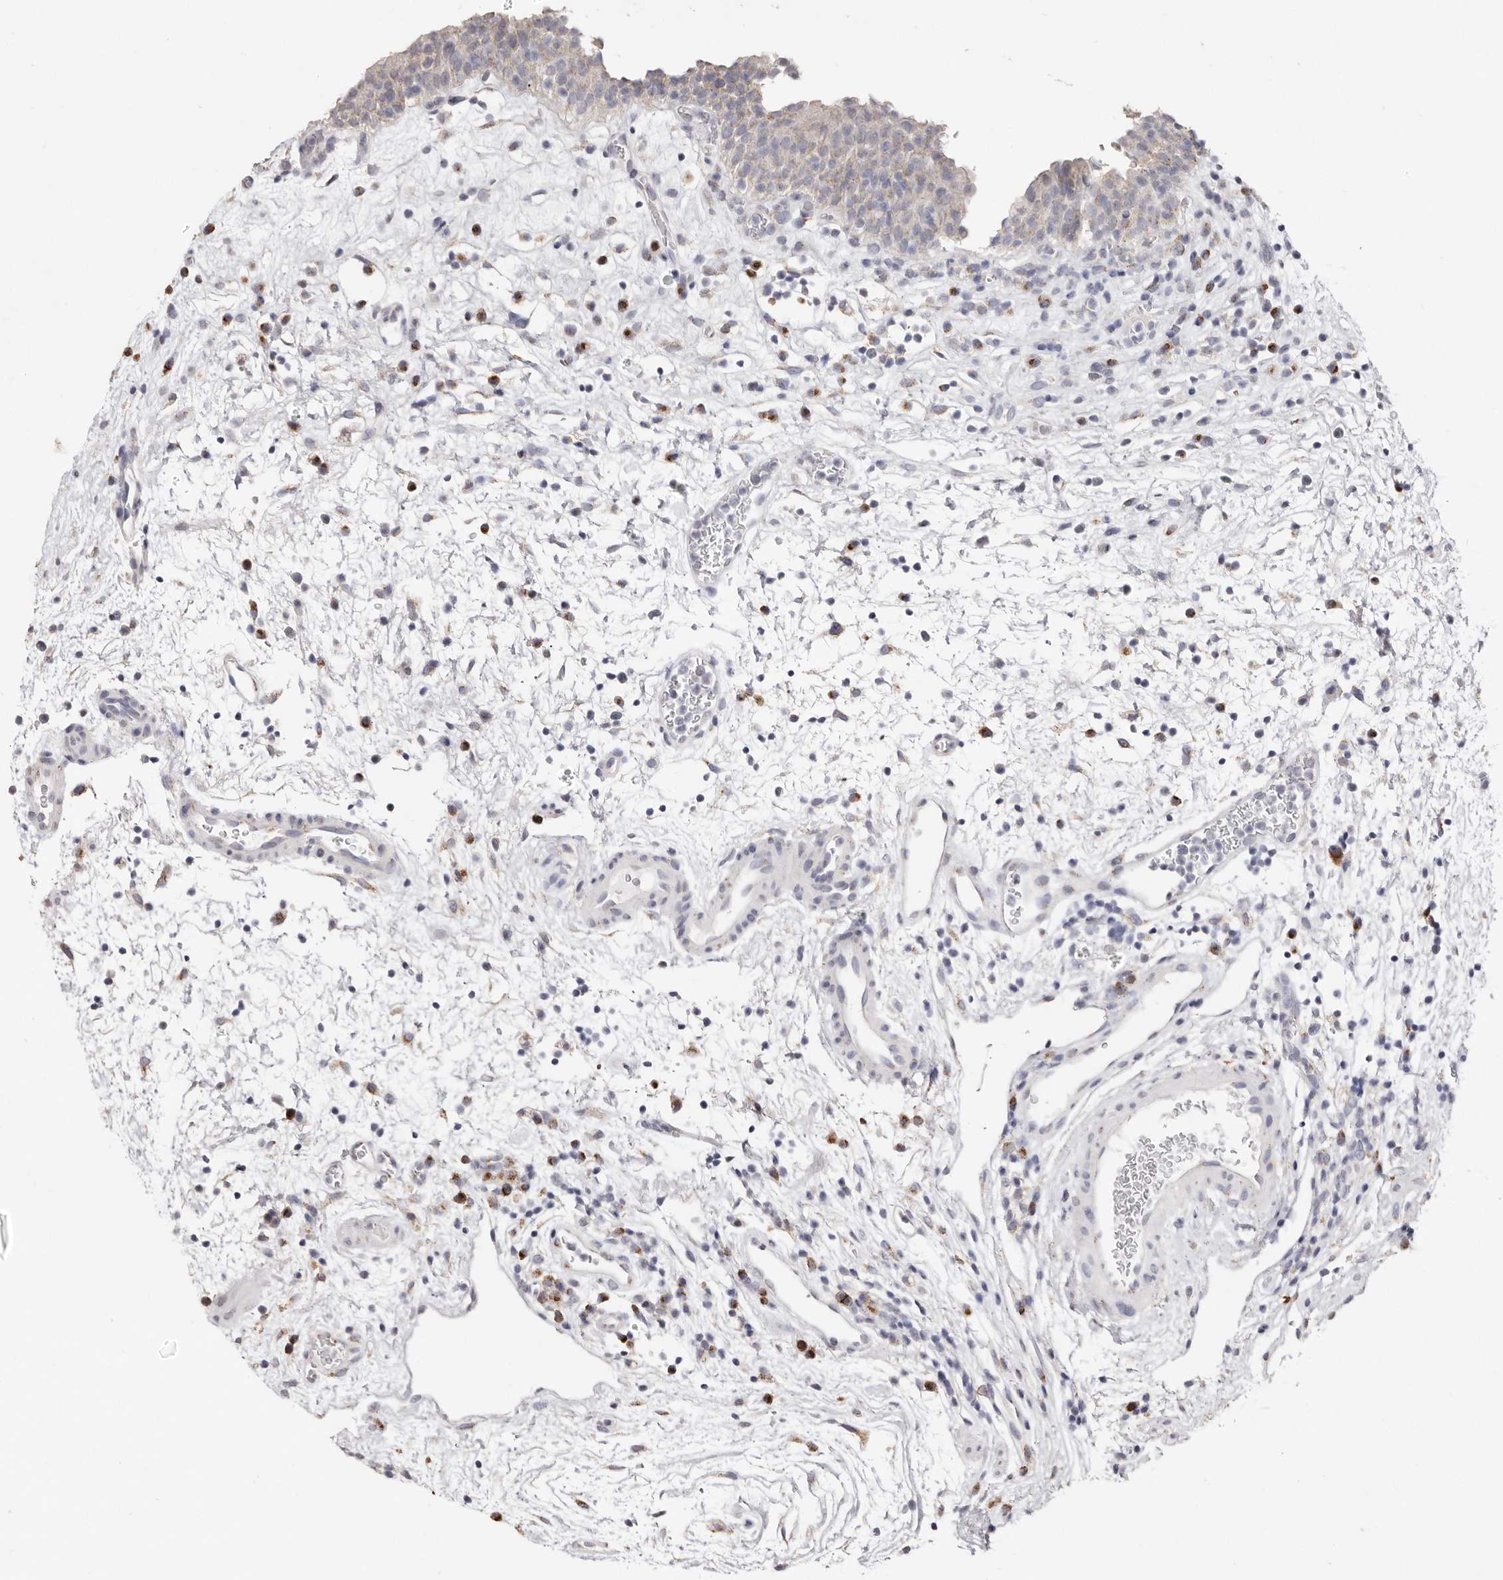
{"staining": {"intensity": "negative", "quantity": "none", "location": "none"}, "tissue": "urinary bladder", "cell_type": "Urothelial cells", "image_type": "normal", "snomed": [{"axis": "morphology", "description": "Normal tissue, NOS"}, {"axis": "morphology", "description": "Inflammation, NOS"}, {"axis": "topography", "description": "Urinary bladder"}], "caption": "Urinary bladder stained for a protein using IHC displays no expression urothelial cells.", "gene": "LGALS7B", "patient": {"sex": "female", "age": 75}}